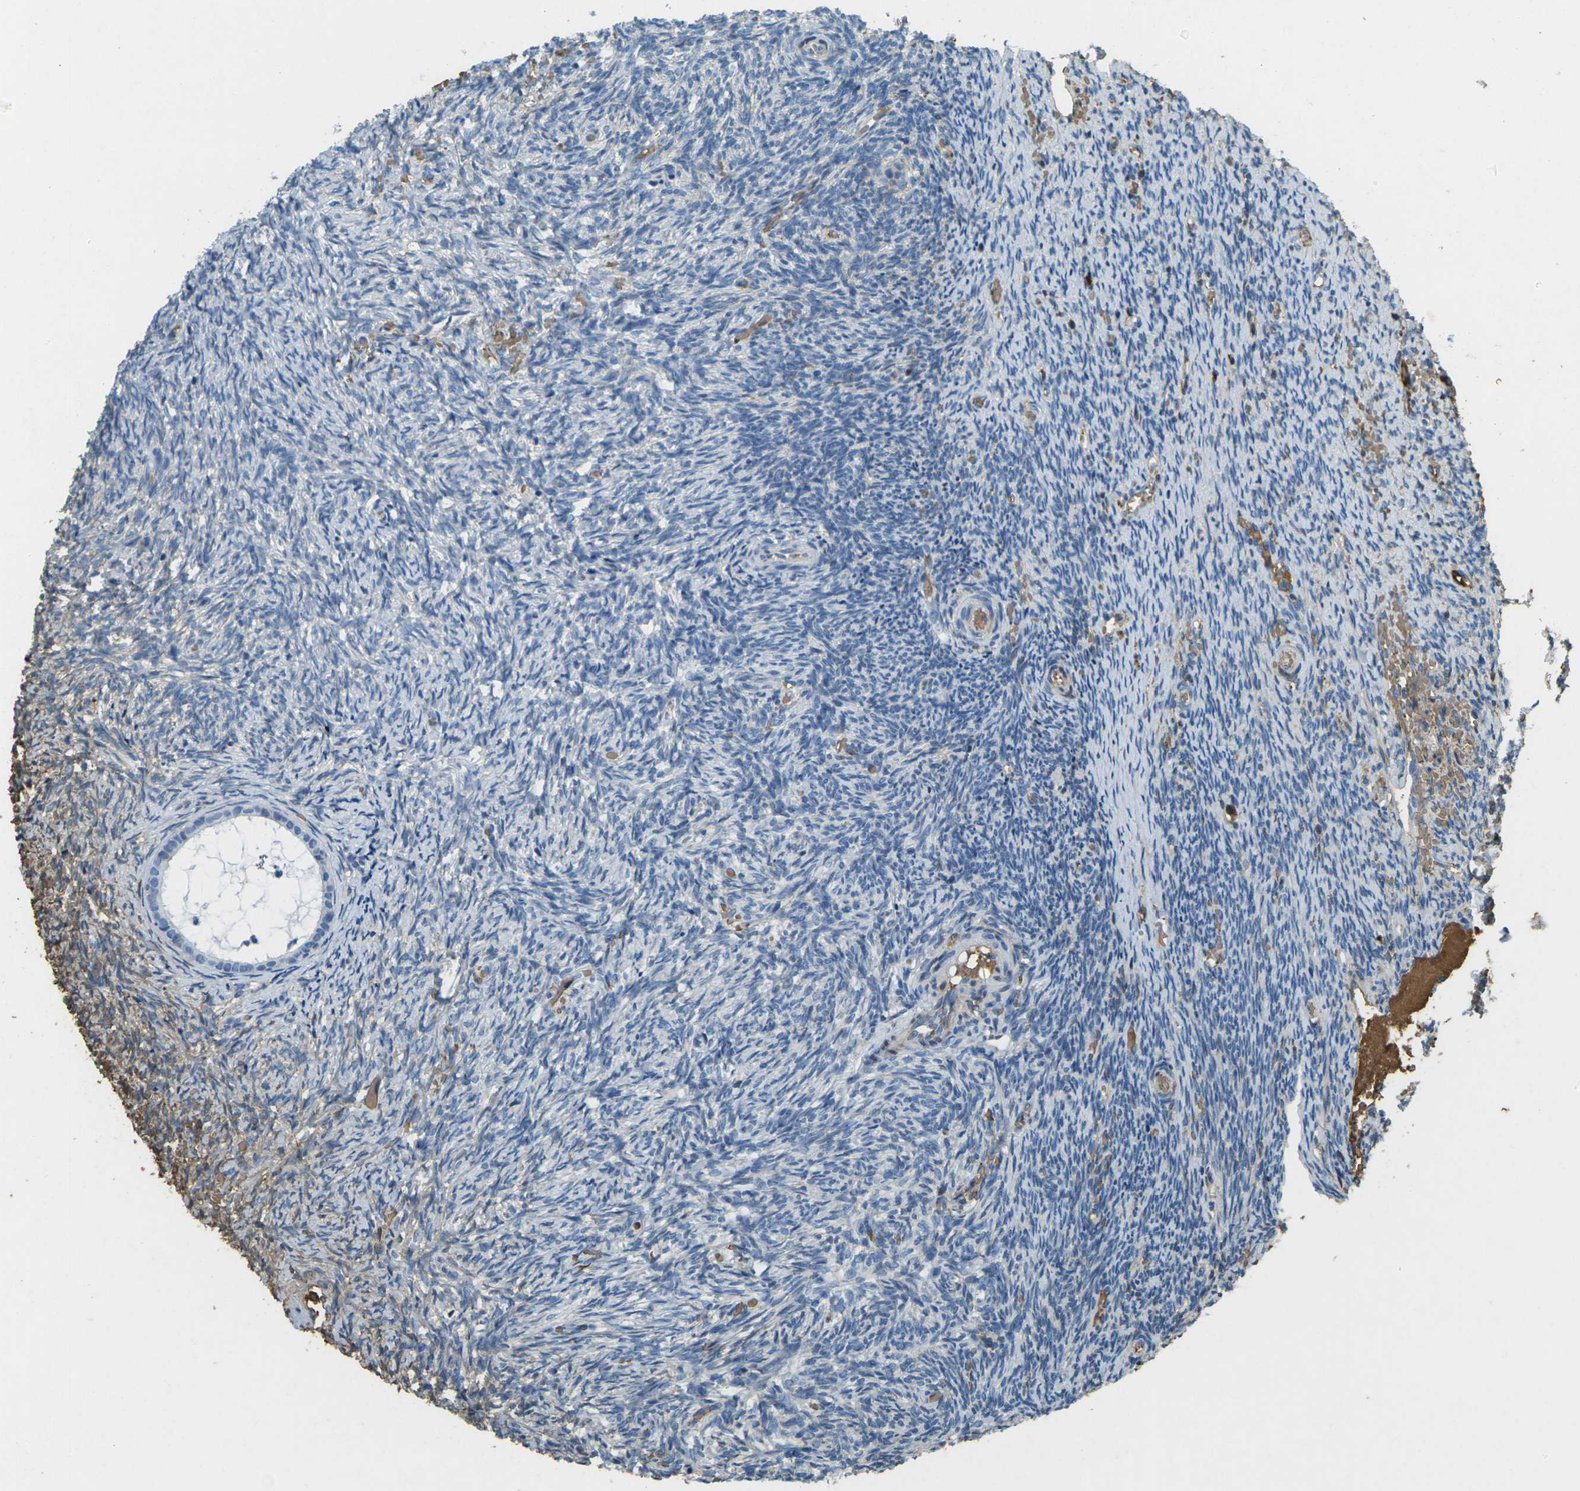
{"staining": {"intensity": "negative", "quantity": "none", "location": "none"}, "tissue": "ovary", "cell_type": "Follicle cells", "image_type": "normal", "snomed": [{"axis": "morphology", "description": "Normal tissue, NOS"}, {"axis": "topography", "description": "Ovary"}], "caption": "A photomicrograph of ovary stained for a protein exhibits no brown staining in follicle cells. The staining is performed using DAB (3,3'-diaminobenzidine) brown chromogen with nuclei counter-stained in using hematoxylin.", "gene": "HBB", "patient": {"sex": "female", "age": 41}}